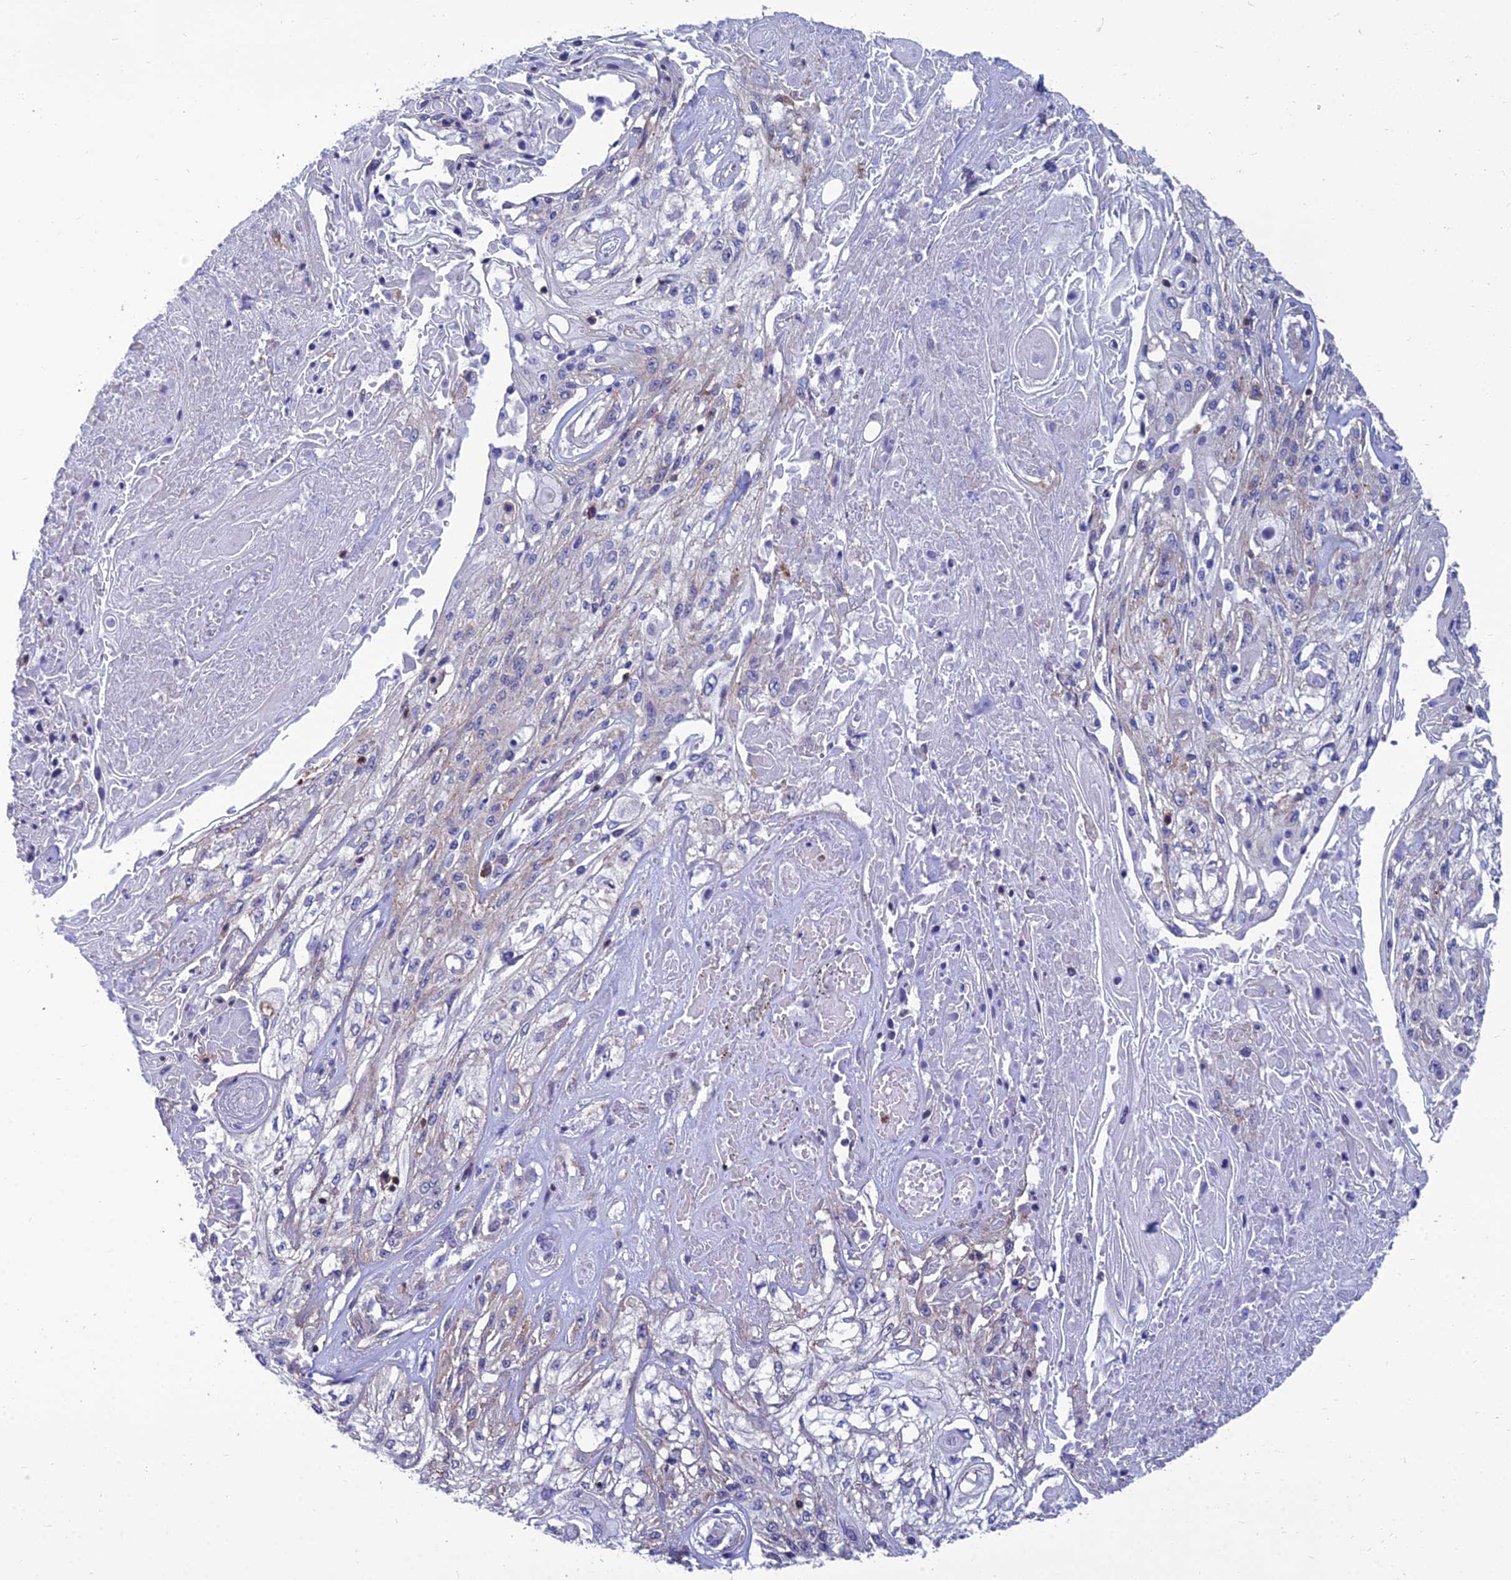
{"staining": {"intensity": "negative", "quantity": "none", "location": "none"}, "tissue": "skin cancer", "cell_type": "Tumor cells", "image_type": "cancer", "snomed": [{"axis": "morphology", "description": "Squamous cell carcinoma, NOS"}, {"axis": "morphology", "description": "Squamous cell carcinoma, metastatic, NOS"}, {"axis": "topography", "description": "Skin"}, {"axis": "topography", "description": "Lymph node"}], "caption": "A high-resolution micrograph shows immunohistochemistry staining of skin squamous cell carcinoma, which exhibits no significant expression in tumor cells. (DAB (3,3'-diaminobenzidine) immunohistochemistry, high magnification).", "gene": "PPP1R18", "patient": {"sex": "male", "age": 75}}